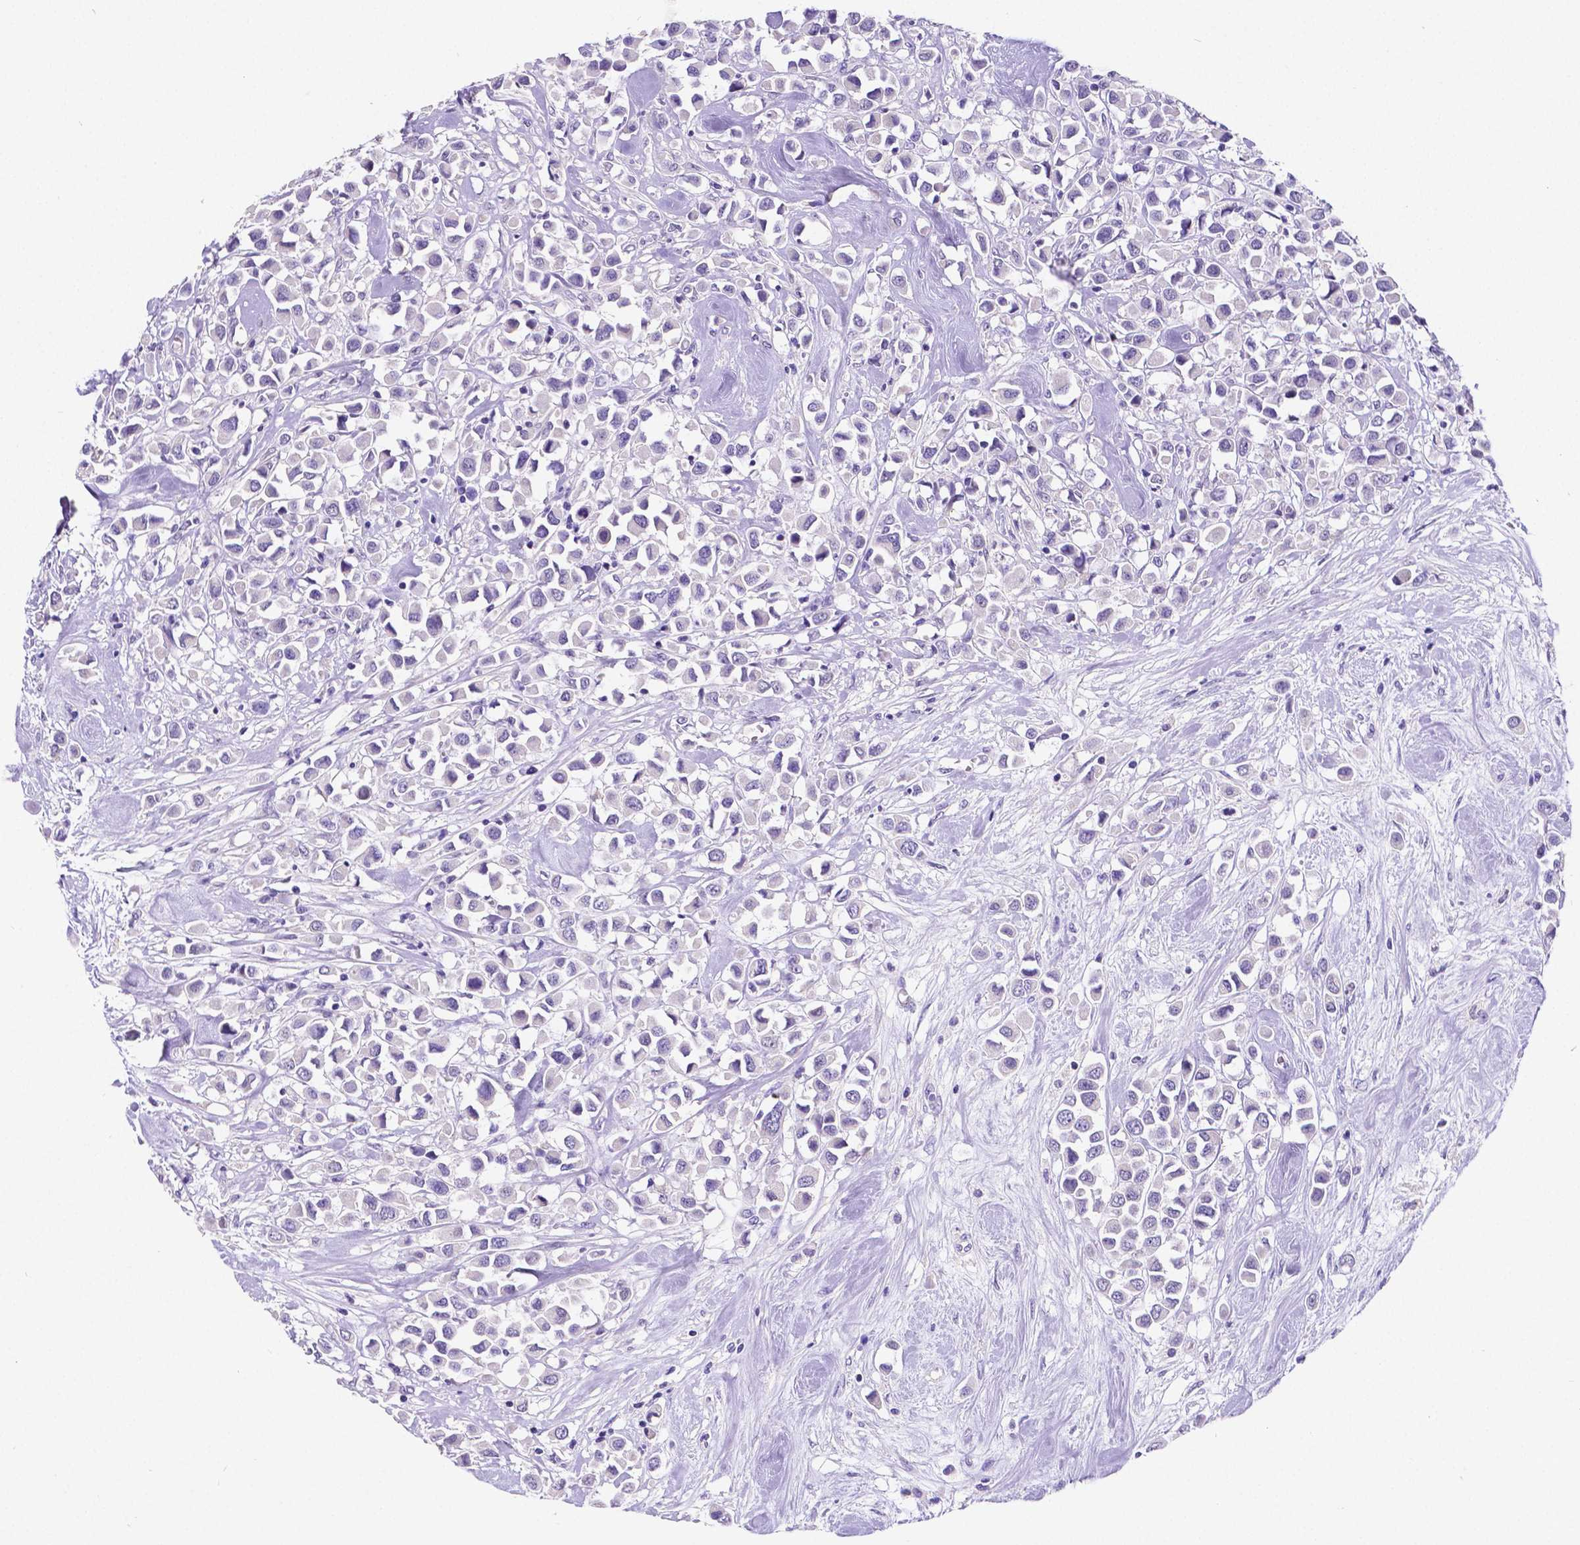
{"staining": {"intensity": "negative", "quantity": "none", "location": "none"}, "tissue": "breast cancer", "cell_type": "Tumor cells", "image_type": "cancer", "snomed": [{"axis": "morphology", "description": "Duct carcinoma"}, {"axis": "topography", "description": "Breast"}], "caption": "This is an immunohistochemistry (IHC) histopathology image of human breast cancer (intraductal carcinoma). There is no expression in tumor cells.", "gene": "SATB2", "patient": {"sex": "female", "age": 61}}